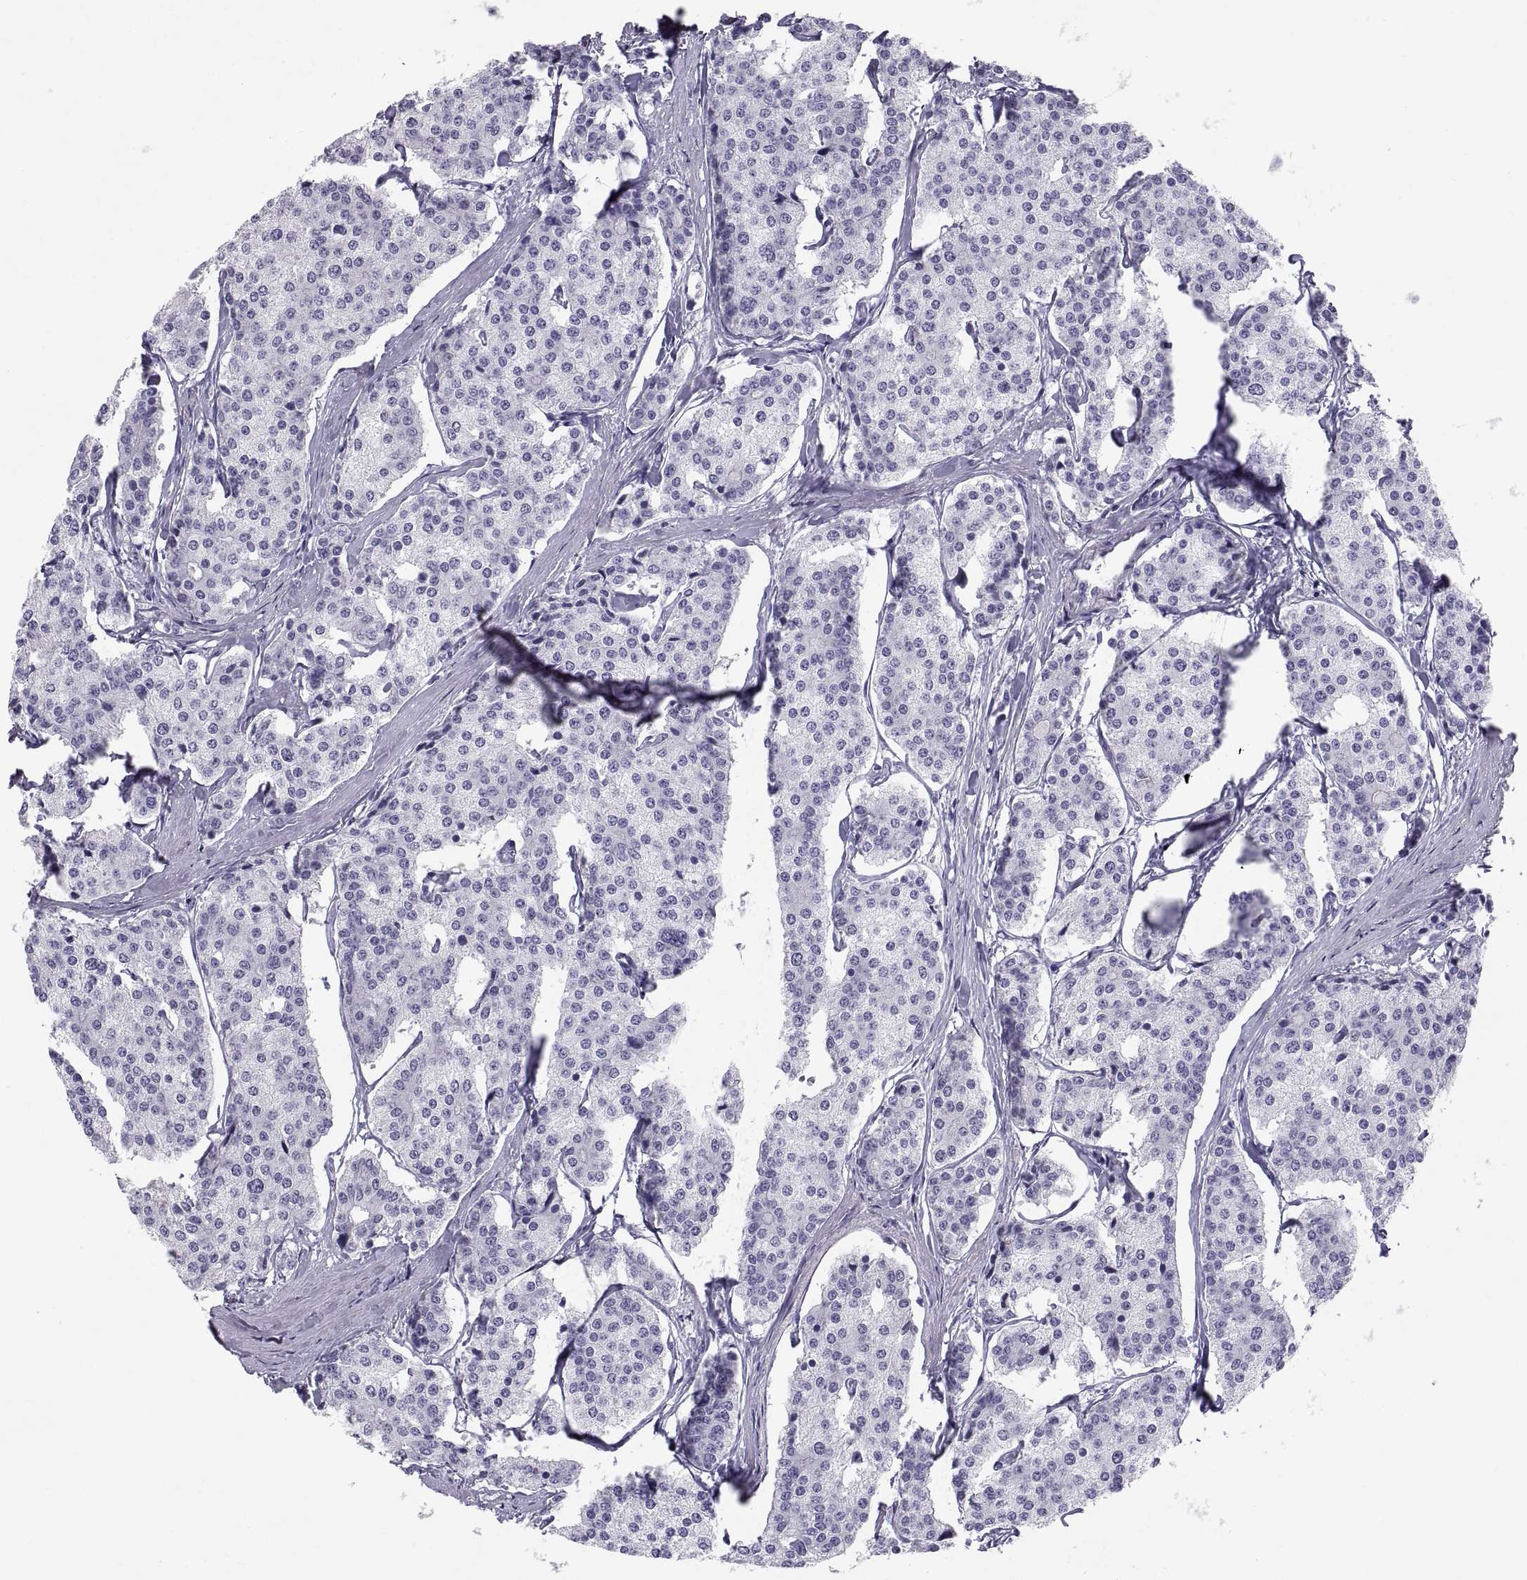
{"staining": {"intensity": "negative", "quantity": "none", "location": "none"}, "tissue": "carcinoid", "cell_type": "Tumor cells", "image_type": "cancer", "snomed": [{"axis": "morphology", "description": "Carcinoid, malignant, NOS"}, {"axis": "topography", "description": "Small intestine"}], "caption": "A histopathology image of carcinoid (malignant) stained for a protein reveals no brown staining in tumor cells.", "gene": "CT47A10", "patient": {"sex": "female", "age": 65}}